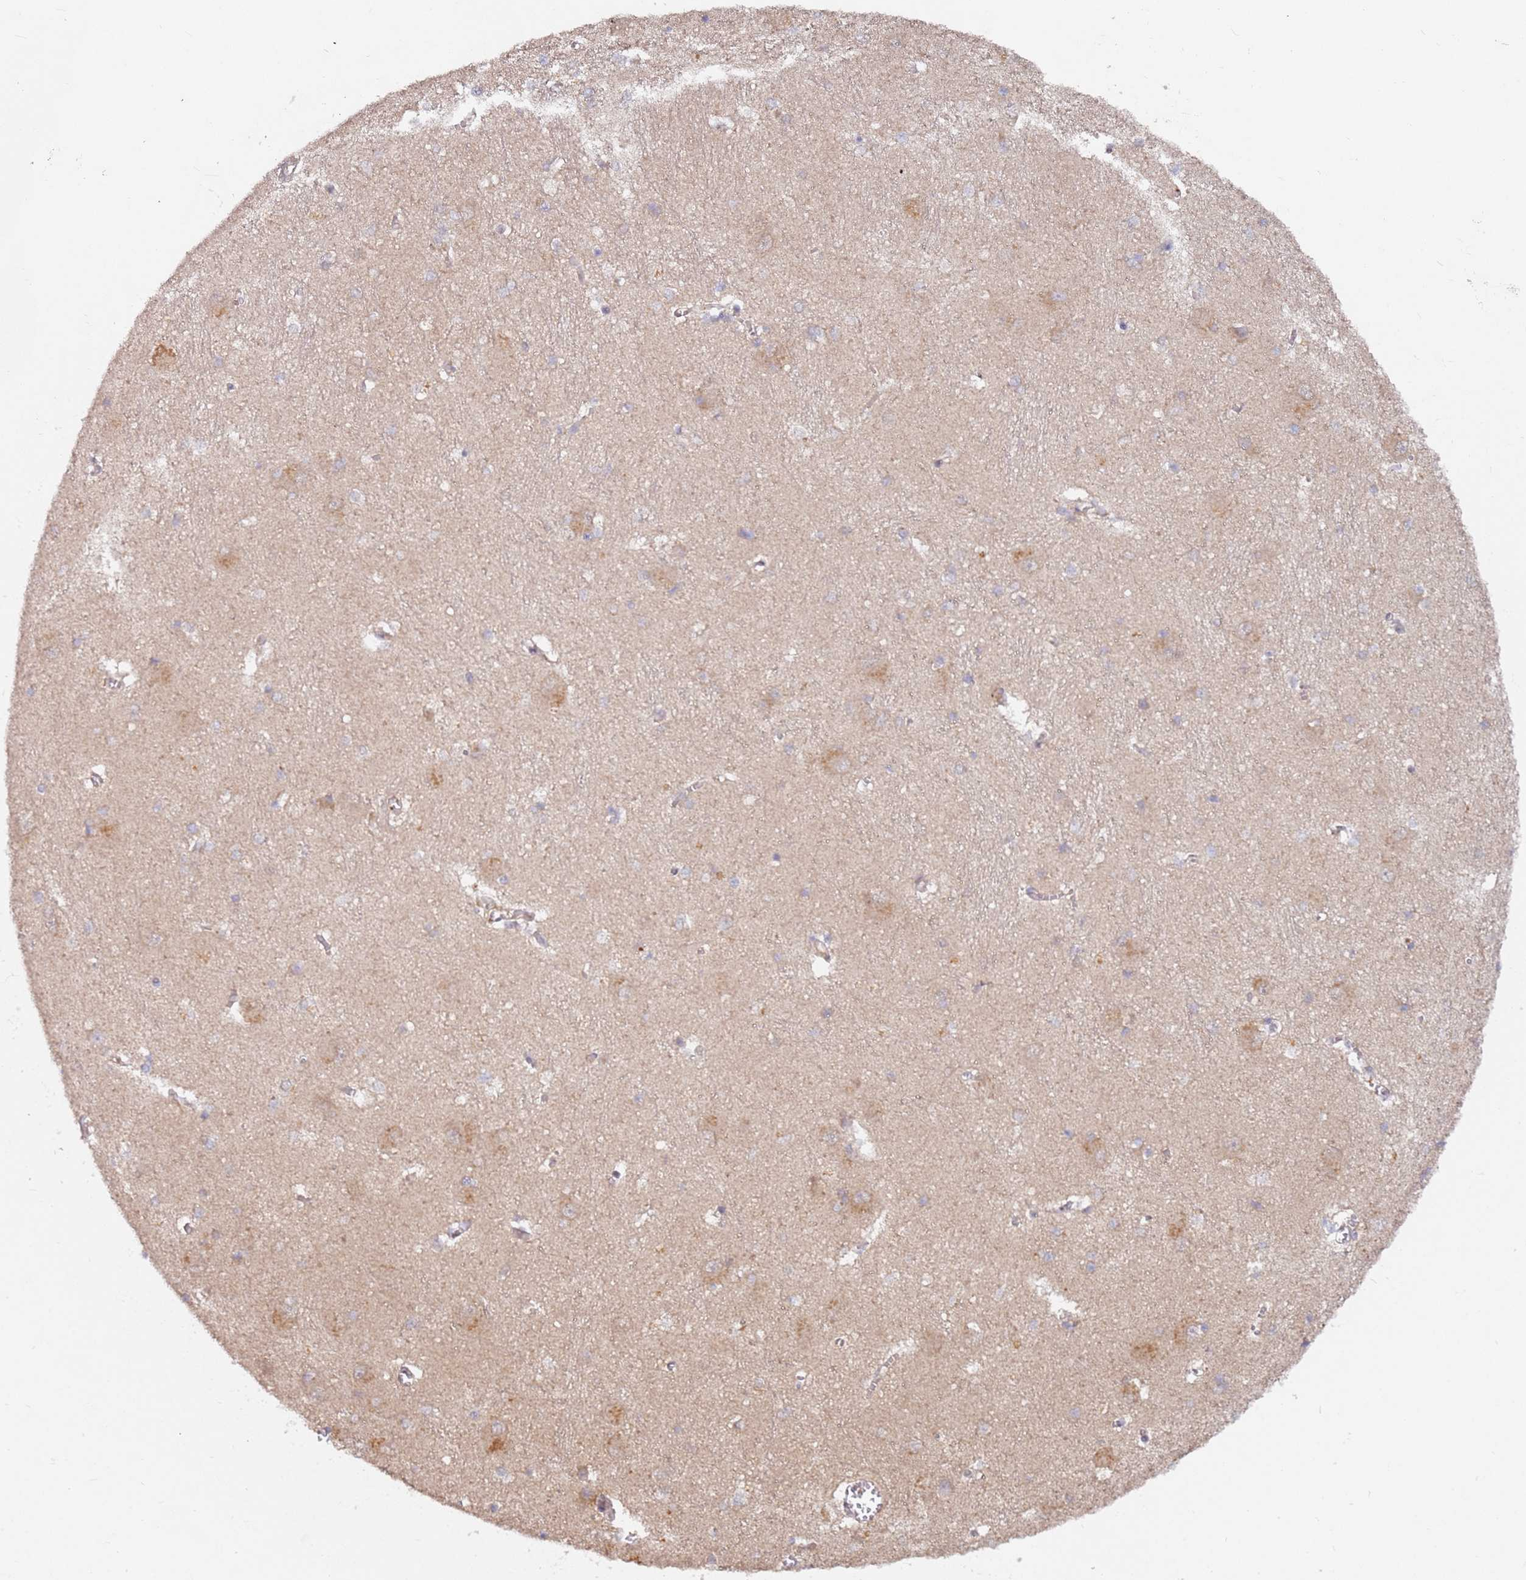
{"staining": {"intensity": "negative", "quantity": "none", "location": "none"}, "tissue": "caudate", "cell_type": "Glial cells", "image_type": "normal", "snomed": [{"axis": "morphology", "description": "Normal tissue, NOS"}, {"axis": "topography", "description": "Lateral ventricle wall"}], "caption": "Immunohistochemistry of benign human caudate shows no positivity in glial cells. The staining was performed using DAB to visualize the protein expression in brown, while the nuclei were stained in blue with hematoxylin (Magnification: 20x).", "gene": "ALG11", "patient": {"sex": "male", "age": 37}}